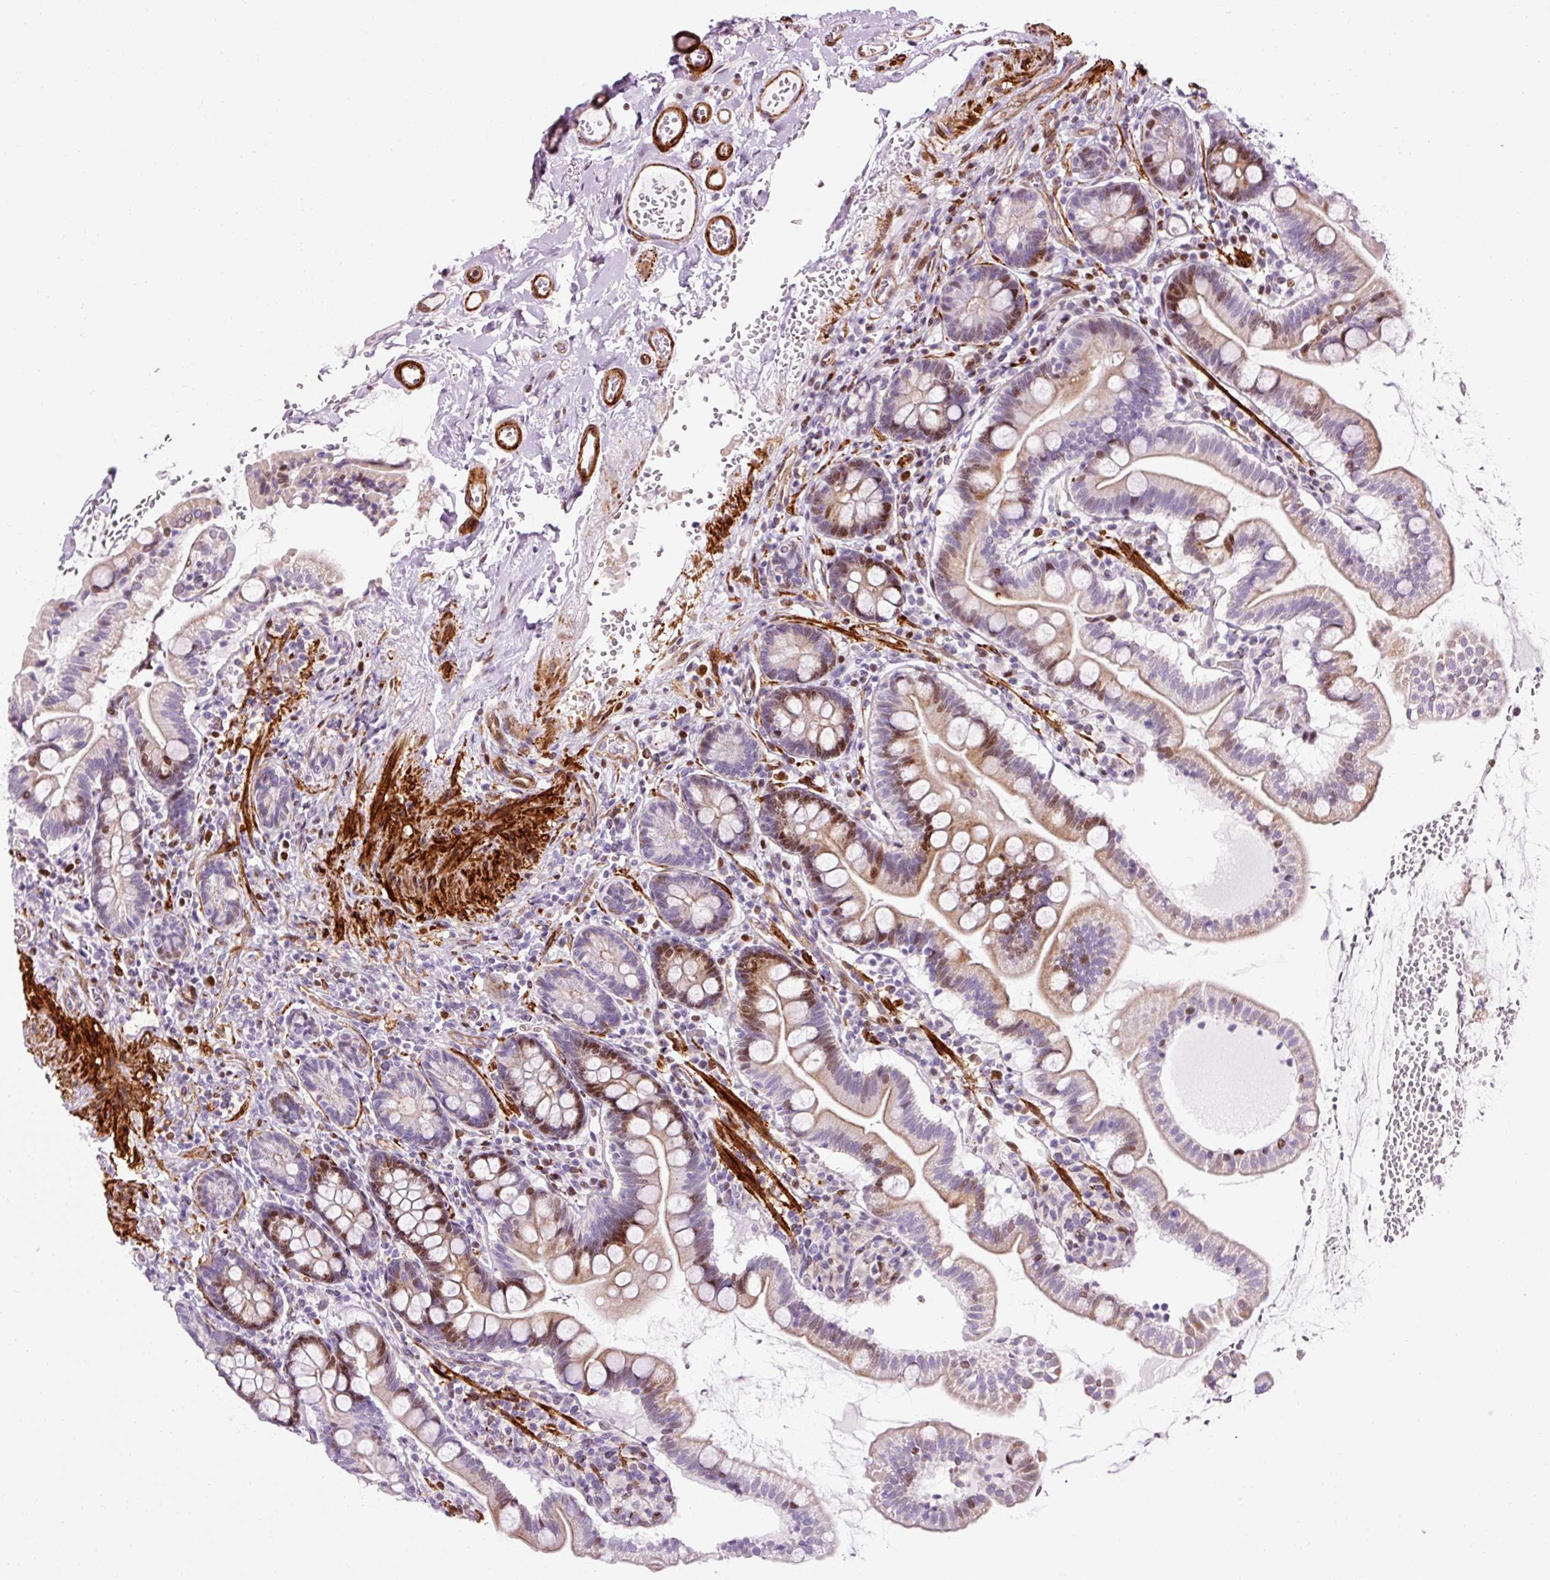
{"staining": {"intensity": "moderate", "quantity": "25%-75%", "location": "cytoplasmic/membranous,nuclear"}, "tissue": "small intestine", "cell_type": "Glandular cells", "image_type": "normal", "snomed": [{"axis": "morphology", "description": "Normal tissue, NOS"}, {"axis": "topography", "description": "Small intestine"}], "caption": "Immunohistochemistry of unremarkable human small intestine demonstrates medium levels of moderate cytoplasmic/membranous,nuclear positivity in about 25%-75% of glandular cells. (brown staining indicates protein expression, while blue staining denotes nuclei).", "gene": "ANKRD20A1", "patient": {"sex": "female", "age": 64}}